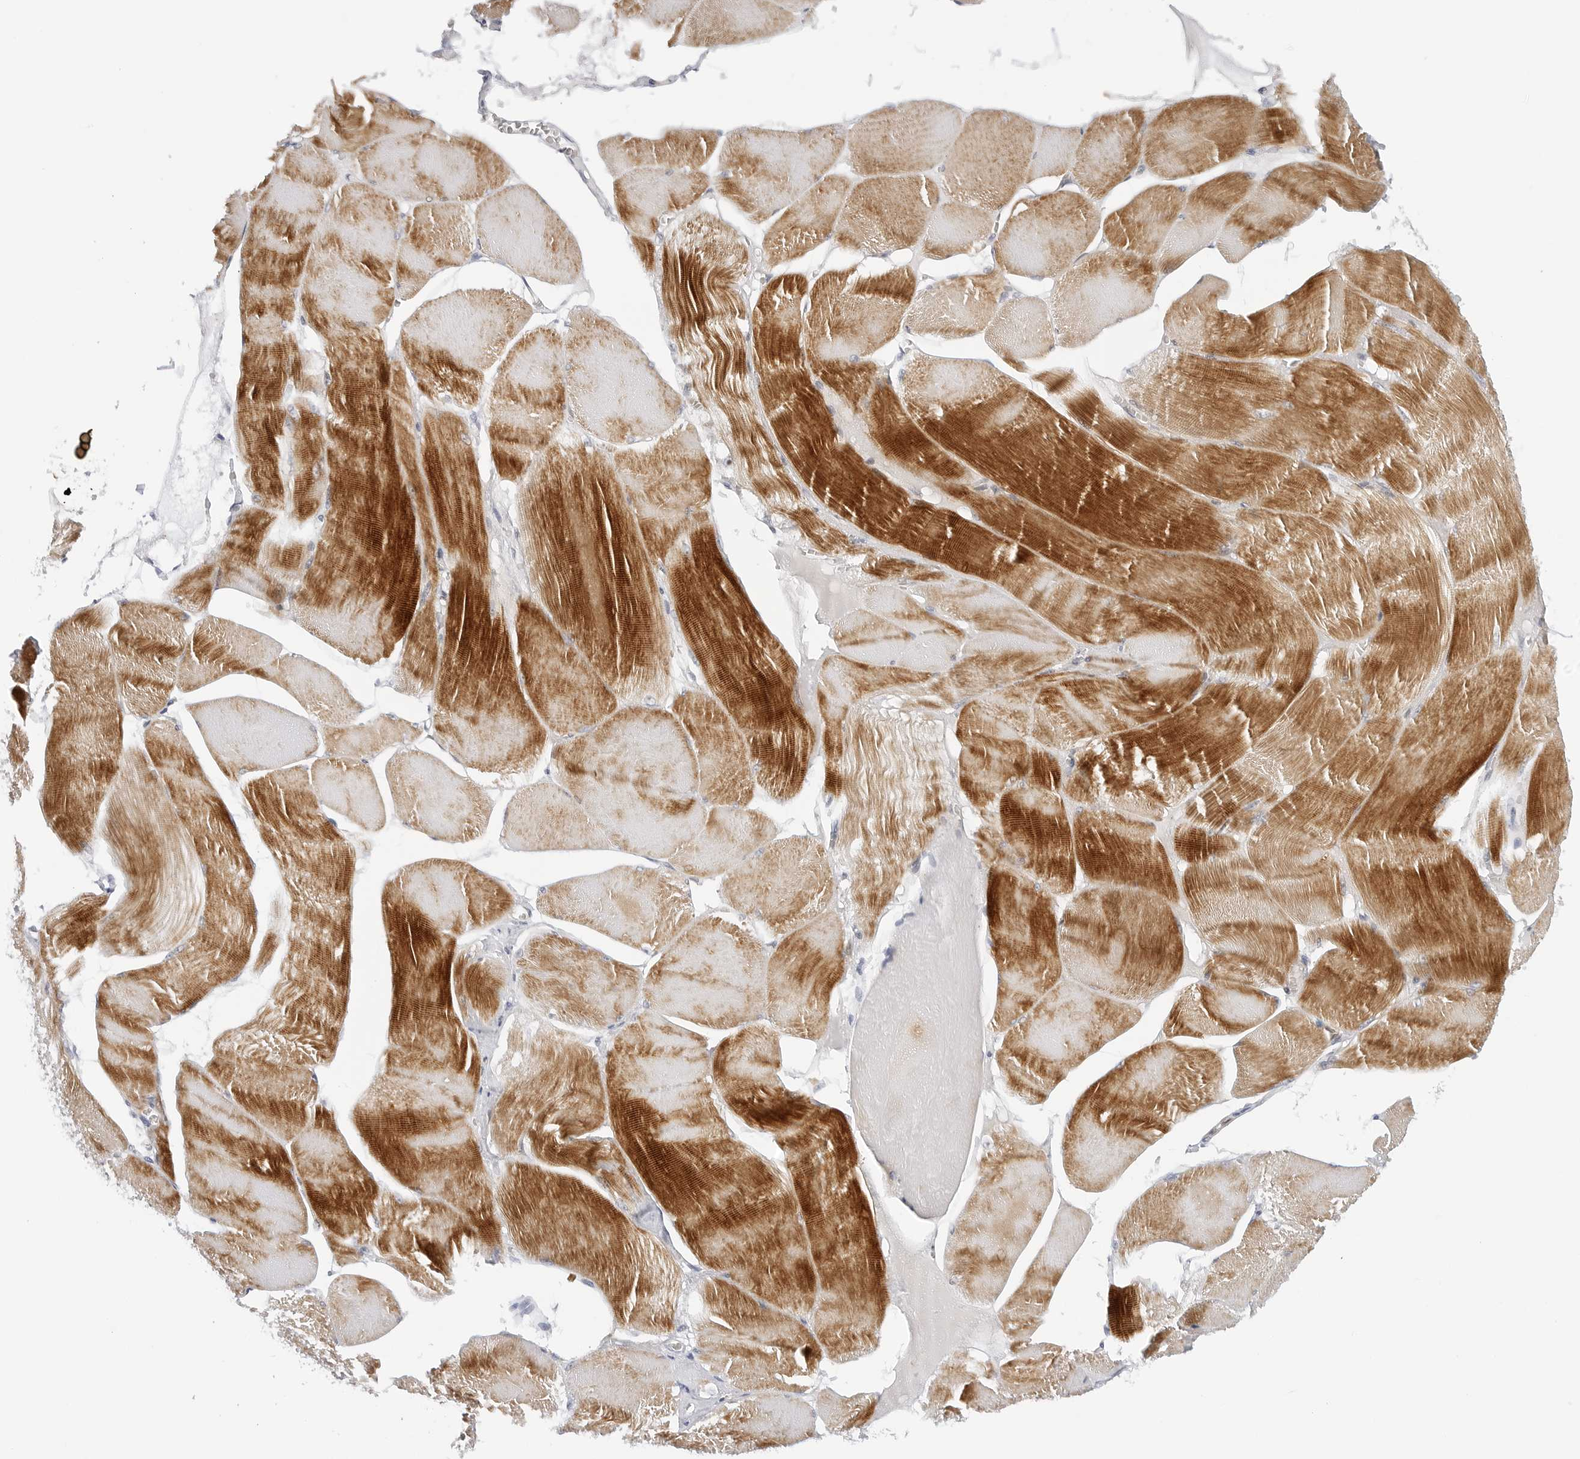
{"staining": {"intensity": "strong", "quantity": ">75%", "location": "cytoplasmic/membranous"}, "tissue": "skeletal muscle", "cell_type": "Myocytes", "image_type": "normal", "snomed": [{"axis": "morphology", "description": "Normal tissue, NOS"}, {"axis": "morphology", "description": "Basal cell carcinoma"}, {"axis": "topography", "description": "Skeletal muscle"}], "caption": "Human skeletal muscle stained for a protein (brown) exhibits strong cytoplasmic/membranous positive staining in approximately >75% of myocytes.", "gene": "MAP2K5", "patient": {"sex": "female", "age": 64}}